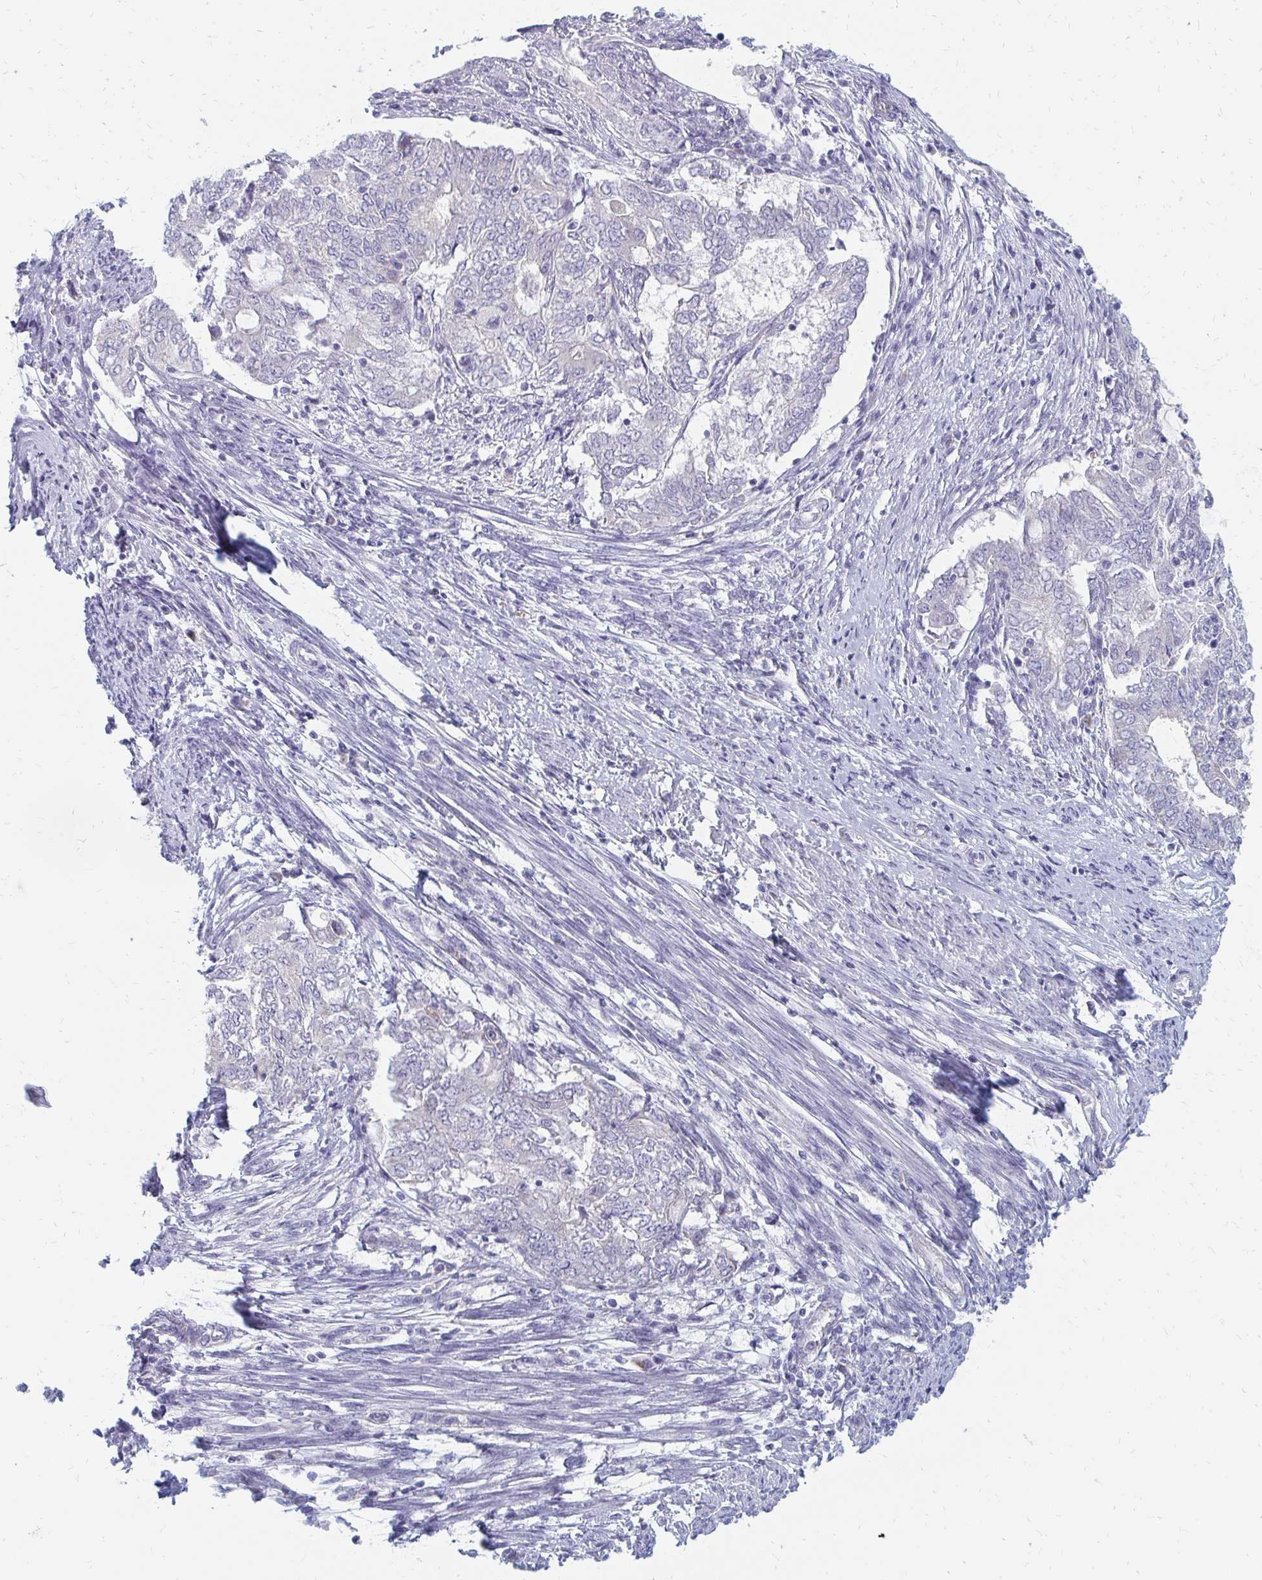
{"staining": {"intensity": "negative", "quantity": "none", "location": "none"}, "tissue": "endometrial cancer", "cell_type": "Tumor cells", "image_type": "cancer", "snomed": [{"axis": "morphology", "description": "Adenocarcinoma, NOS"}, {"axis": "topography", "description": "Endometrium"}], "caption": "Endometrial cancer (adenocarcinoma) stained for a protein using IHC shows no staining tumor cells.", "gene": "OR10V1", "patient": {"sex": "female", "age": 62}}